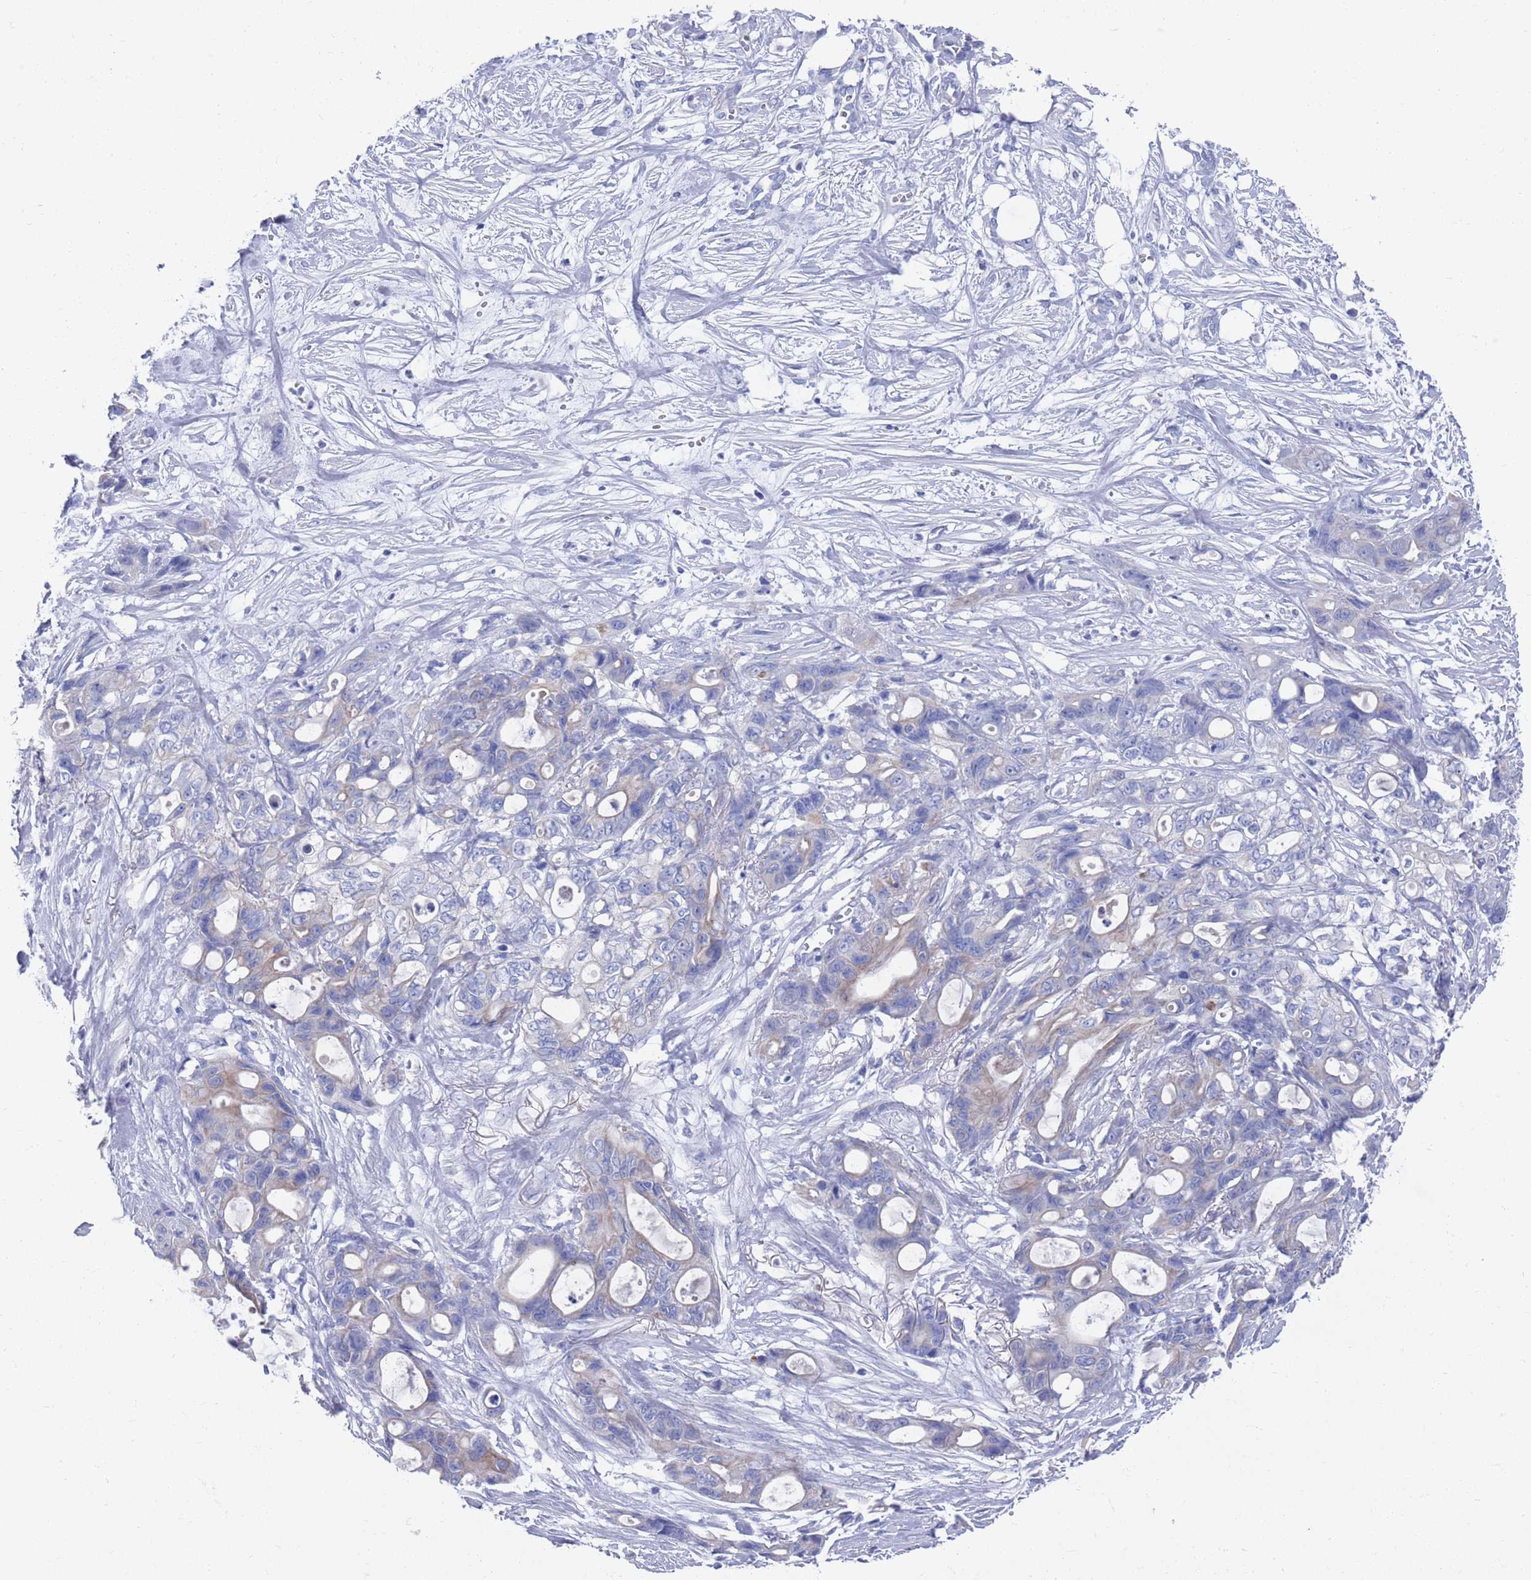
{"staining": {"intensity": "weak", "quantity": "<25%", "location": "cytoplasmic/membranous"}, "tissue": "ovarian cancer", "cell_type": "Tumor cells", "image_type": "cancer", "snomed": [{"axis": "morphology", "description": "Cystadenocarcinoma, mucinous, NOS"}, {"axis": "topography", "description": "Ovary"}], "caption": "Tumor cells are negative for protein expression in human ovarian mucinous cystadenocarcinoma. Brightfield microscopy of immunohistochemistry (IHC) stained with DAB (3,3'-diaminobenzidine) (brown) and hematoxylin (blue), captured at high magnification.", "gene": "MTMR2", "patient": {"sex": "female", "age": 70}}